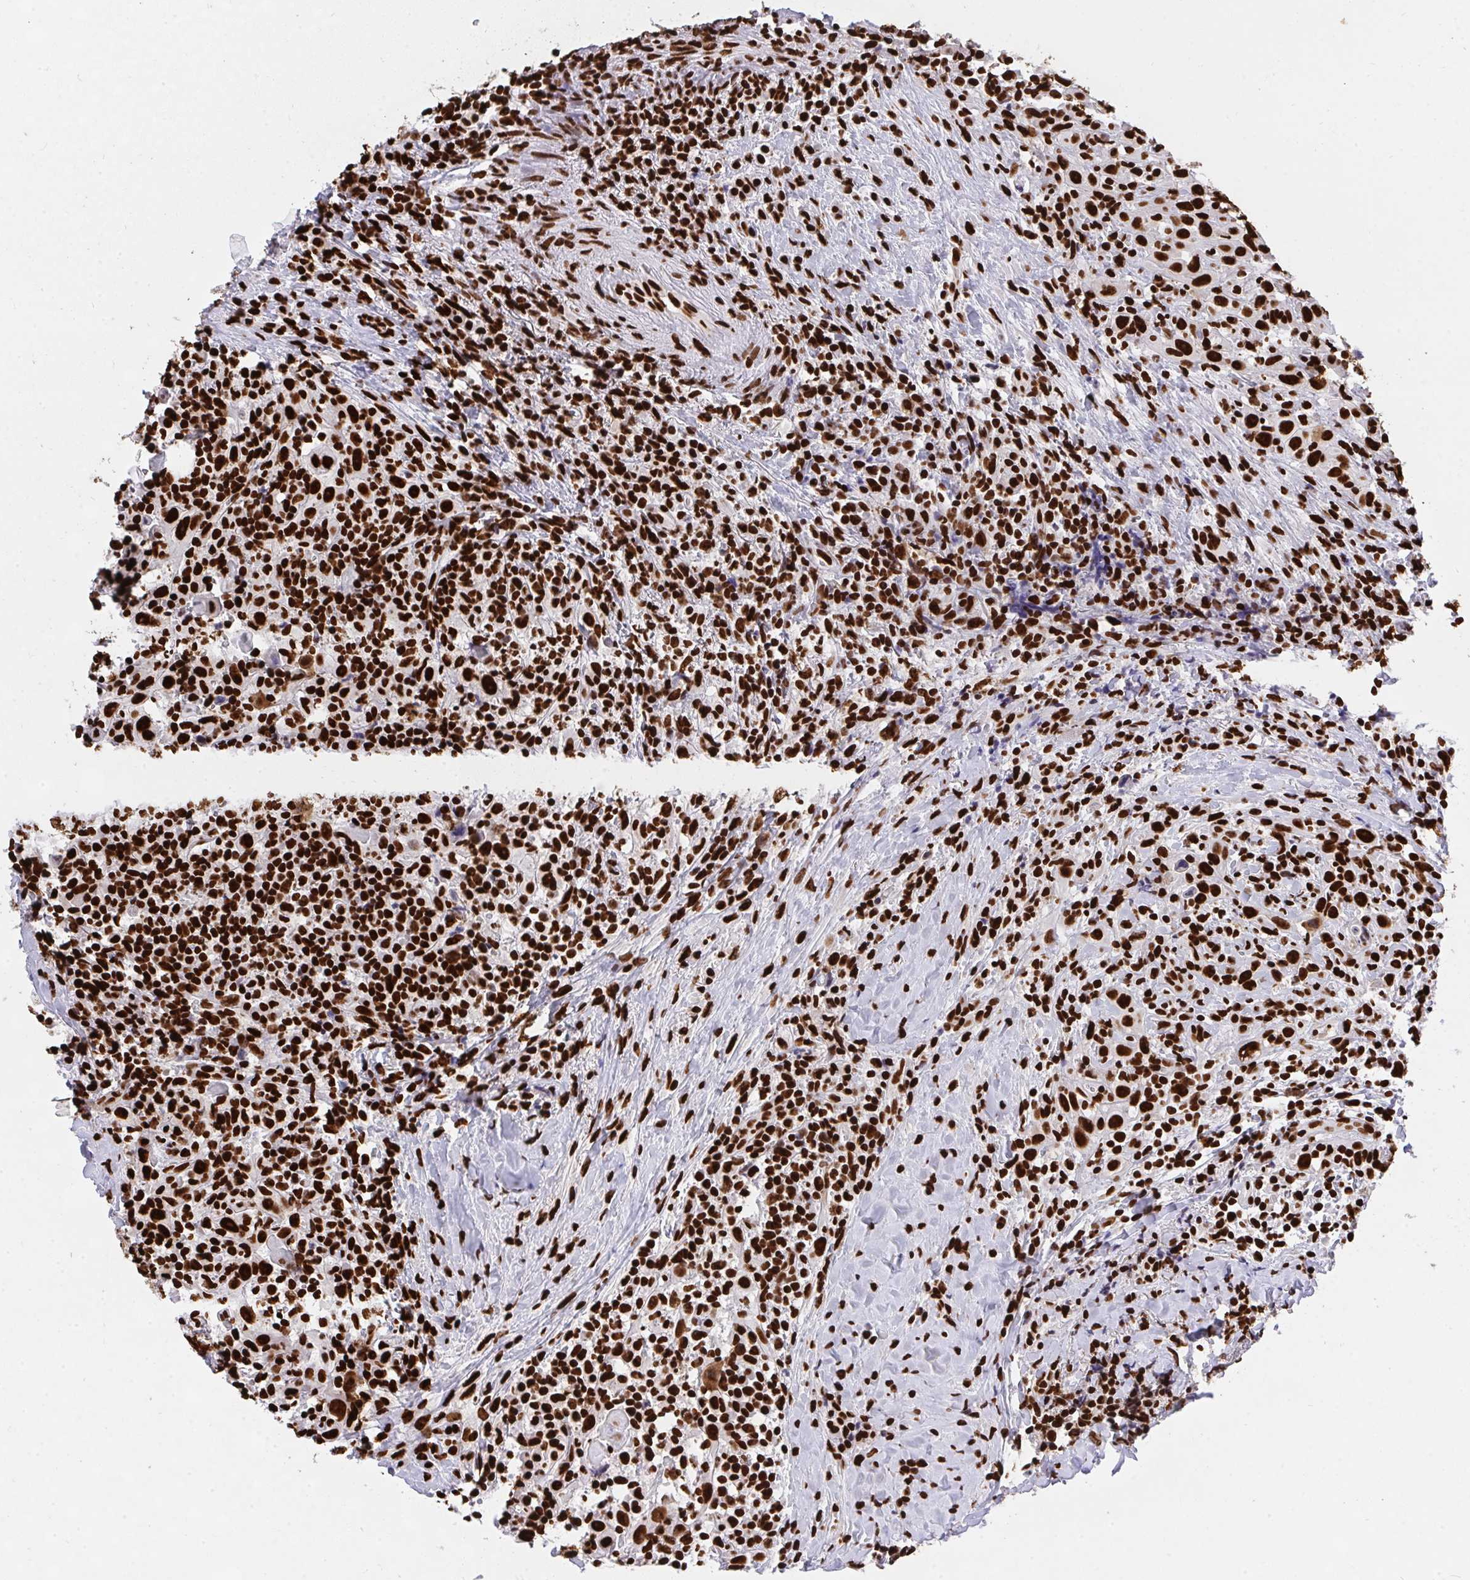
{"staining": {"intensity": "strong", "quantity": ">75%", "location": "nuclear"}, "tissue": "head and neck cancer", "cell_type": "Tumor cells", "image_type": "cancer", "snomed": [{"axis": "morphology", "description": "Squamous cell carcinoma, NOS"}, {"axis": "topography", "description": "Head-Neck"}], "caption": "Tumor cells display high levels of strong nuclear staining in approximately >75% of cells in human head and neck squamous cell carcinoma.", "gene": "HNRNPL", "patient": {"sex": "female", "age": 95}}